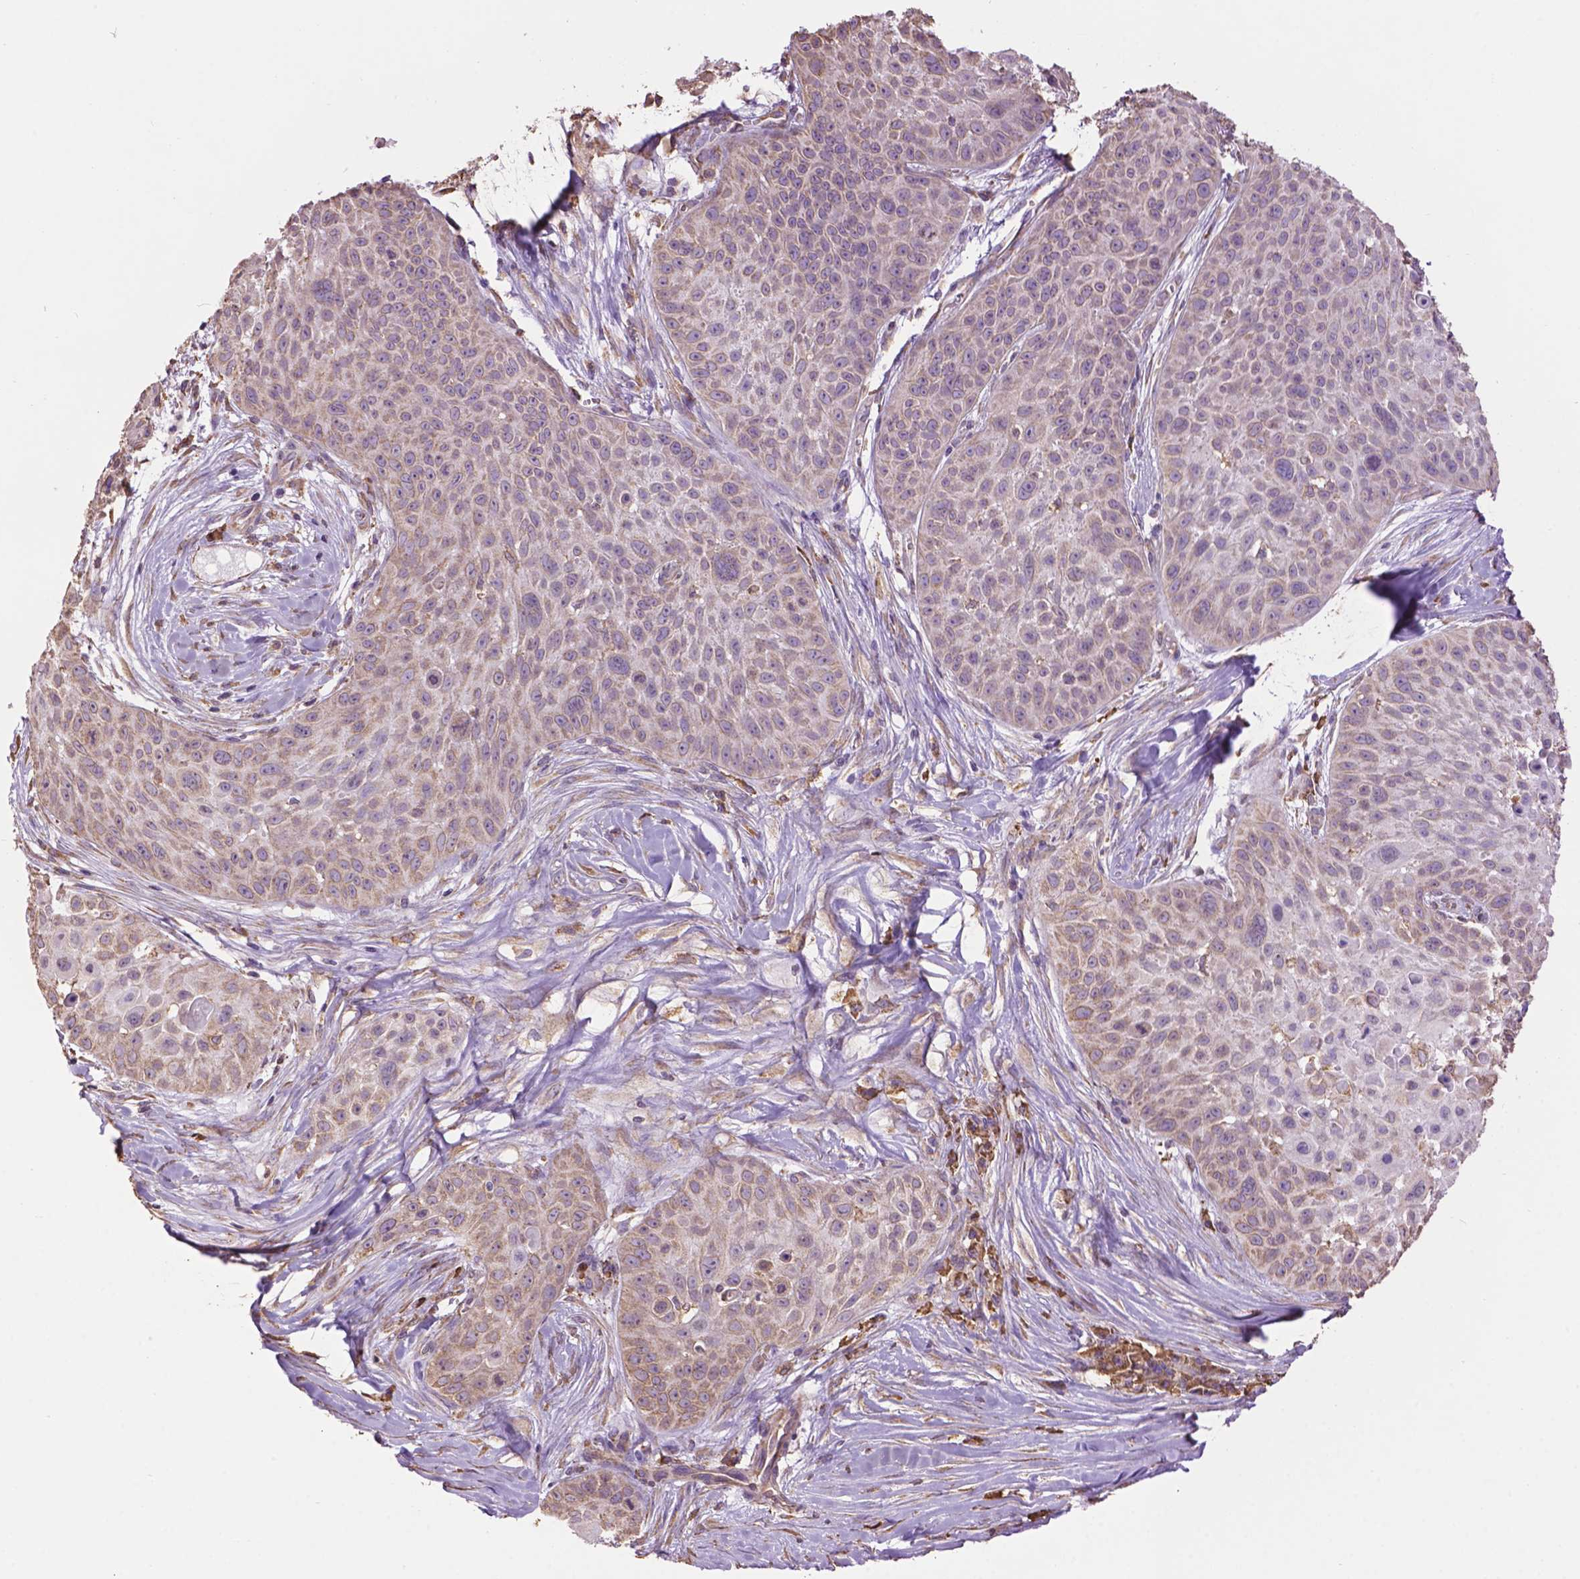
{"staining": {"intensity": "weak", "quantity": "25%-75%", "location": "cytoplasmic/membranous"}, "tissue": "skin cancer", "cell_type": "Tumor cells", "image_type": "cancer", "snomed": [{"axis": "morphology", "description": "Squamous cell carcinoma, NOS"}, {"axis": "topography", "description": "Skin"}, {"axis": "topography", "description": "Anal"}], "caption": "Skin cancer was stained to show a protein in brown. There is low levels of weak cytoplasmic/membranous positivity in about 25%-75% of tumor cells. The staining is performed using DAB brown chromogen to label protein expression. The nuclei are counter-stained blue using hematoxylin.", "gene": "PPP2R5E", "patient": {"sex": "female", "age": 75}}